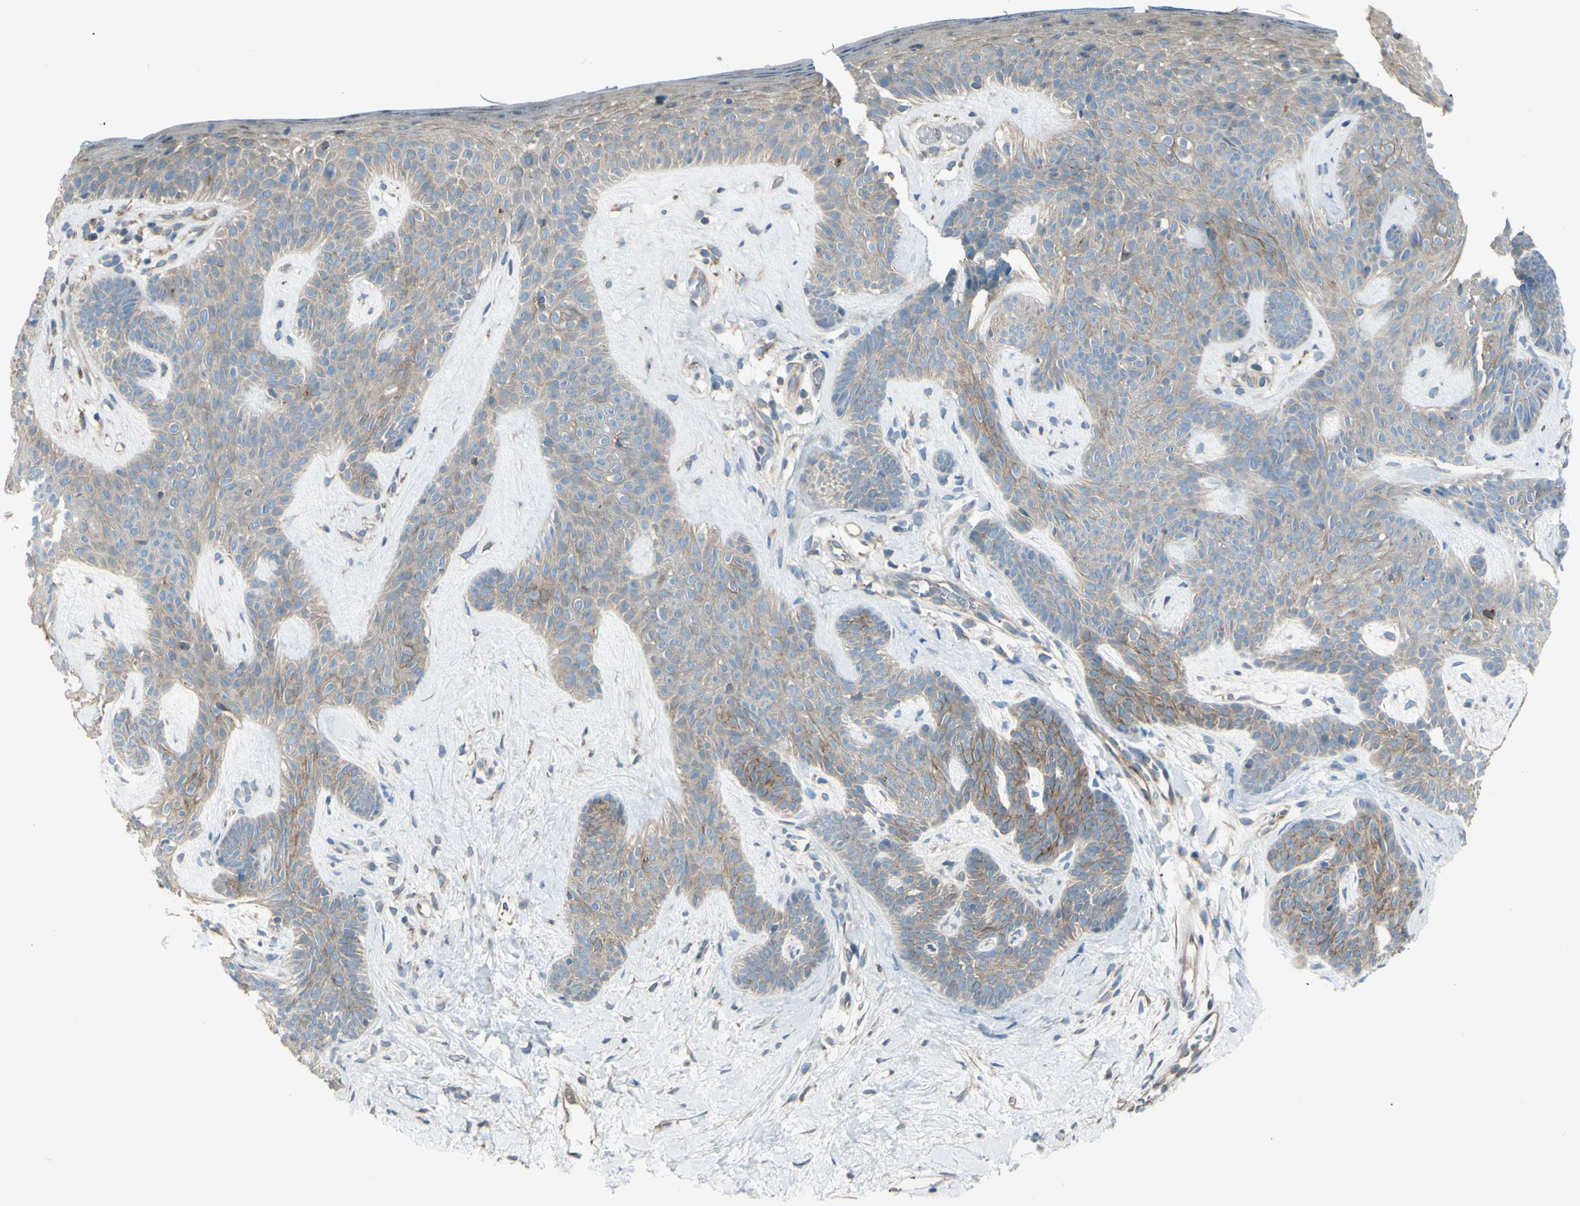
{"staining": {"intensity": "weak", "quantity": ">75%", "location": "cytoplasmic/membranous"}, "tissue": "skin cancer", "cell_type": "Tumor cells", "image_type": "cancer", "snomed": [{"axis": "morphology", "description": "Developmental malformation"}, {"axis": "morphology", "description": "Basal cell carcinoma"}, {"axis": "topography", "description": "Skin"}], "caption": "High-power microscopy captured an IHC image of basal cell carcinoma (skin), revealing weak cytoplasmic/membranous expression in approximately >75% of tumor cells.", "gene": "LMTK2", "patient": {"sex": "female", "age": 62}}